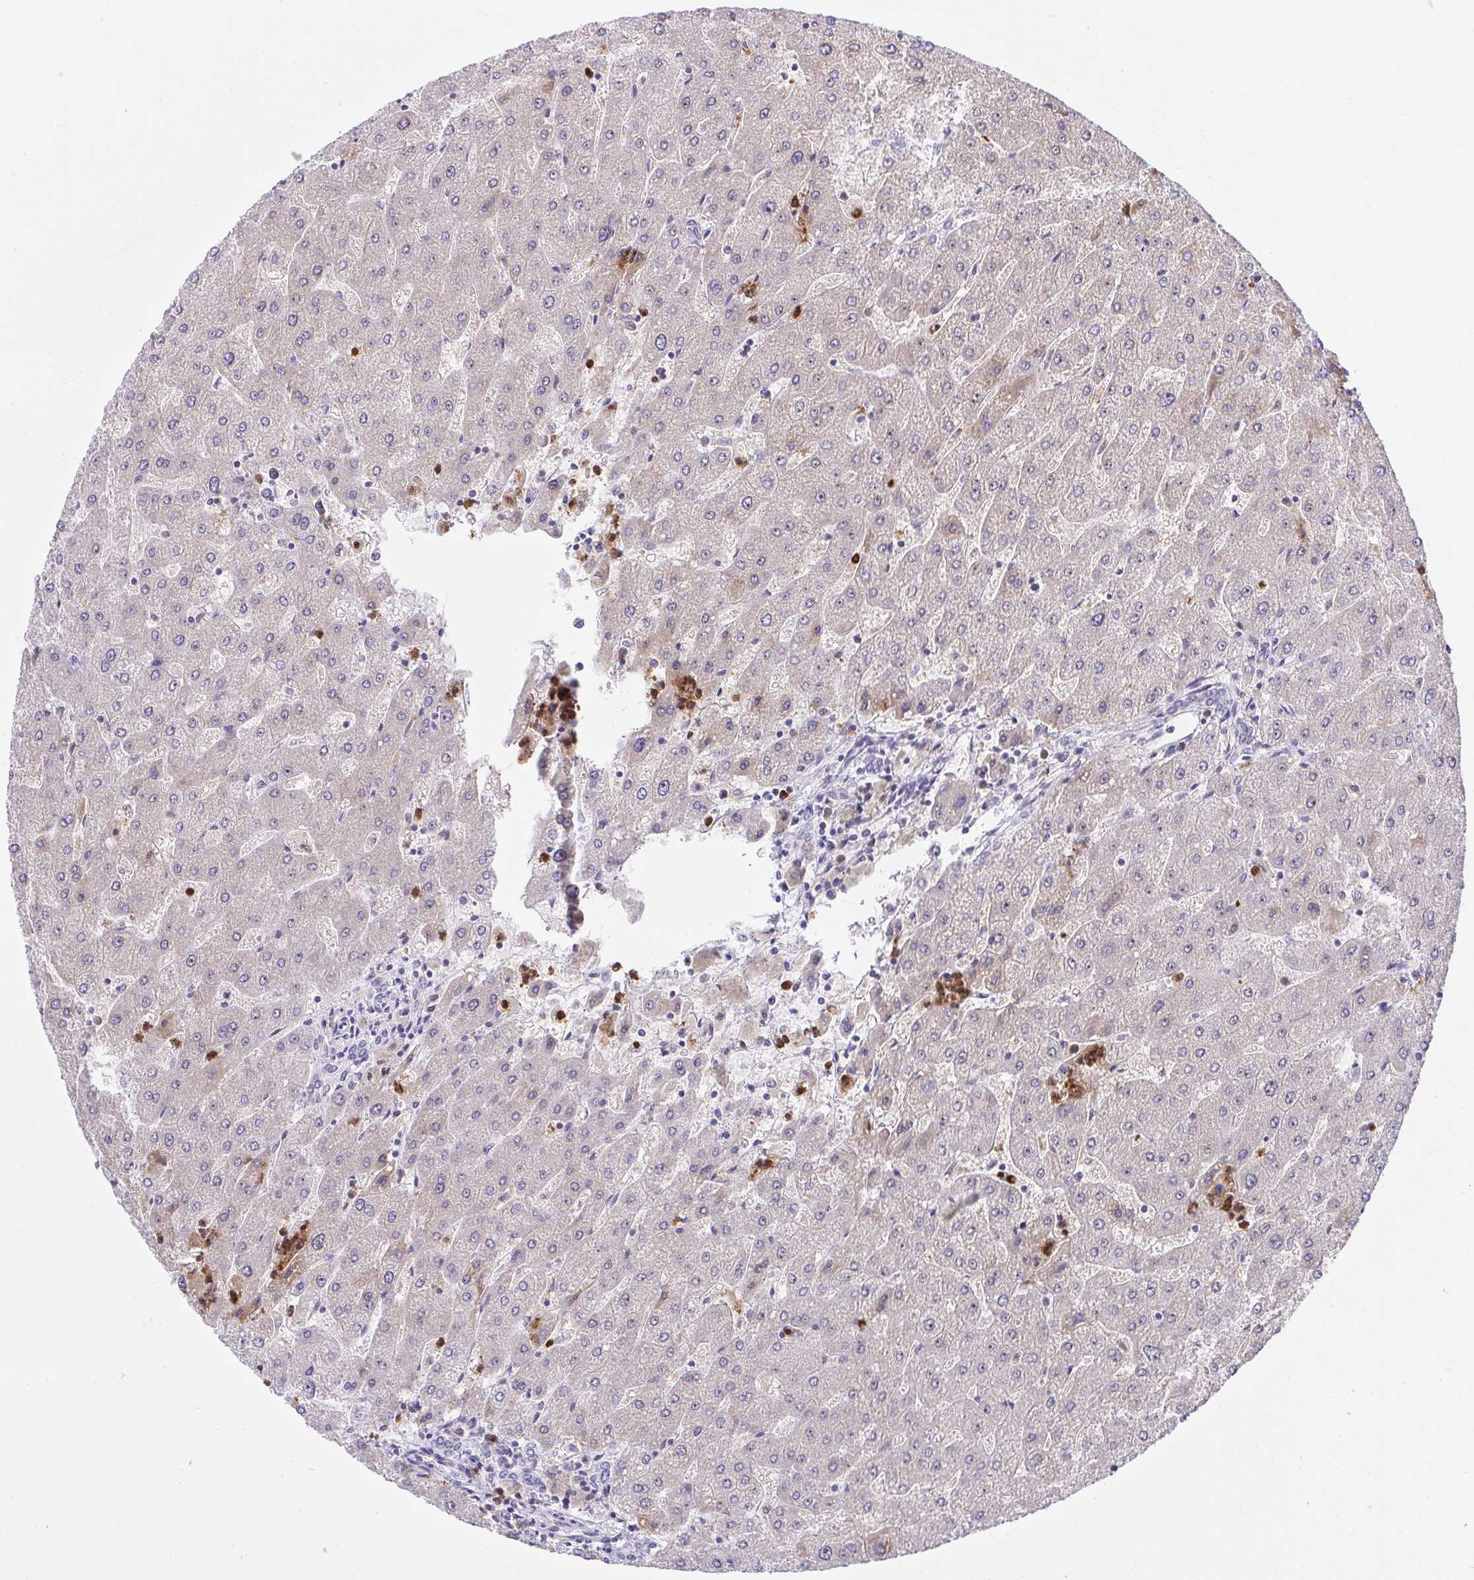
{"staining": {"intensity": "negative", "quantity": "none", "location": "none"}, "tissue": "liver", "cell_type": "Cholangiocytes", "image_type": "normal", "snomed": [{"axis": "morphology", "description": "Normal tissue, NOS"}, {"axis": "topography", "description": "Liver"}], "caption": "The image demonstrates no significant expression in cholangiocytes of liver.", "gene": "ZNF554", "patient": {"sex": "male", "age": 67}}